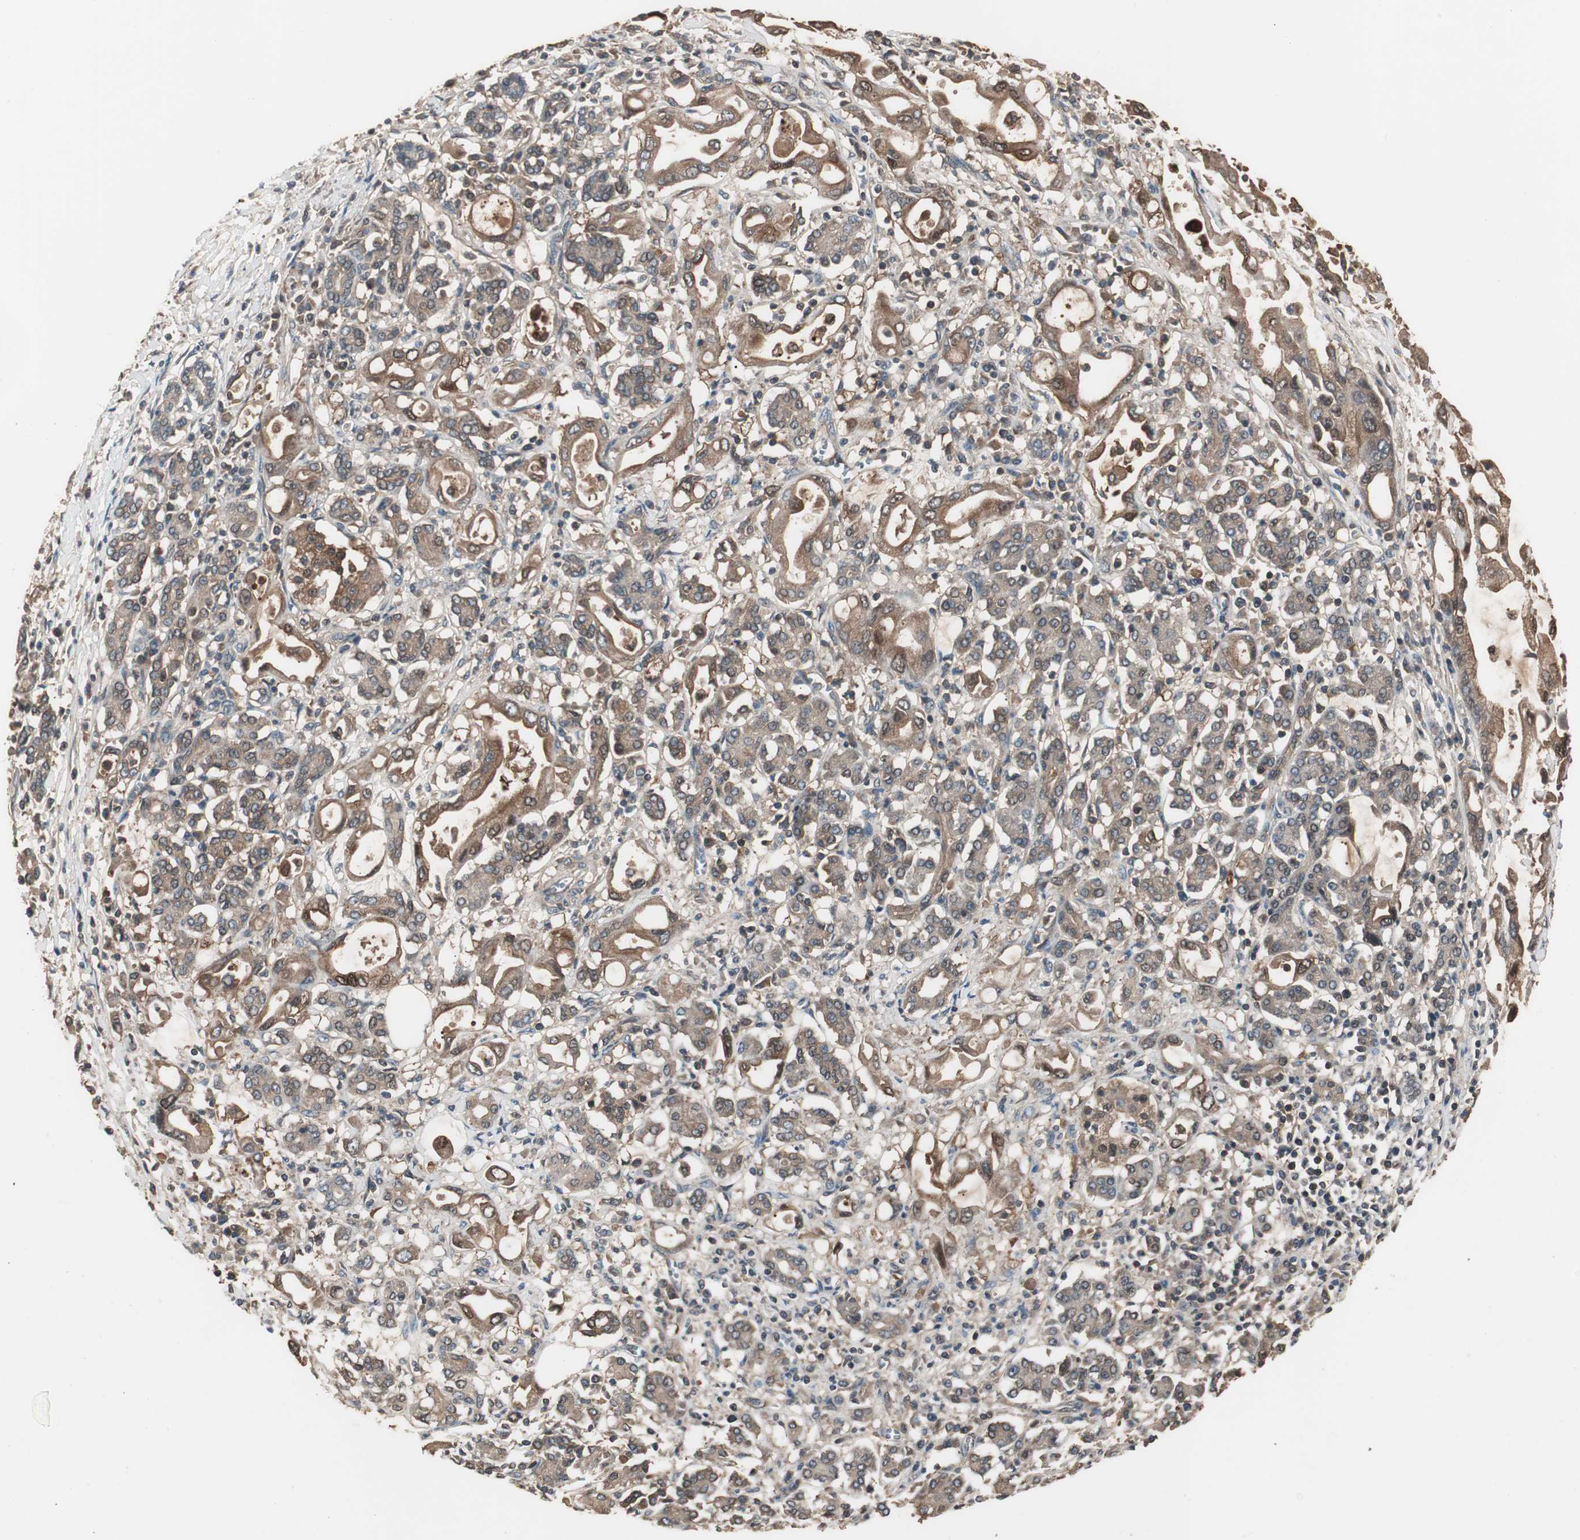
{"staining": {"intensity": "moderate", "quantity": ">75%", "location": "cytoplasmic/membranous"}, "tissue": "pancreatic cancer", "cell_type": "Tumor cells", "image_type": "cancer", "snomed": [{"axis": "morphology", "description": "Adenocarcinoma, NOS"}, {"axis": "topography", "description": "Pancreas"}], "caption": "Protein analysis of pancreatic cancer (adenocarcinoma) tissue reveals moderate cytoplasmic/membranous positivity in approximately >75% of tumor cells.", "gene": "CAPNS1", "patient": {"sex": "female", "age": 57}}